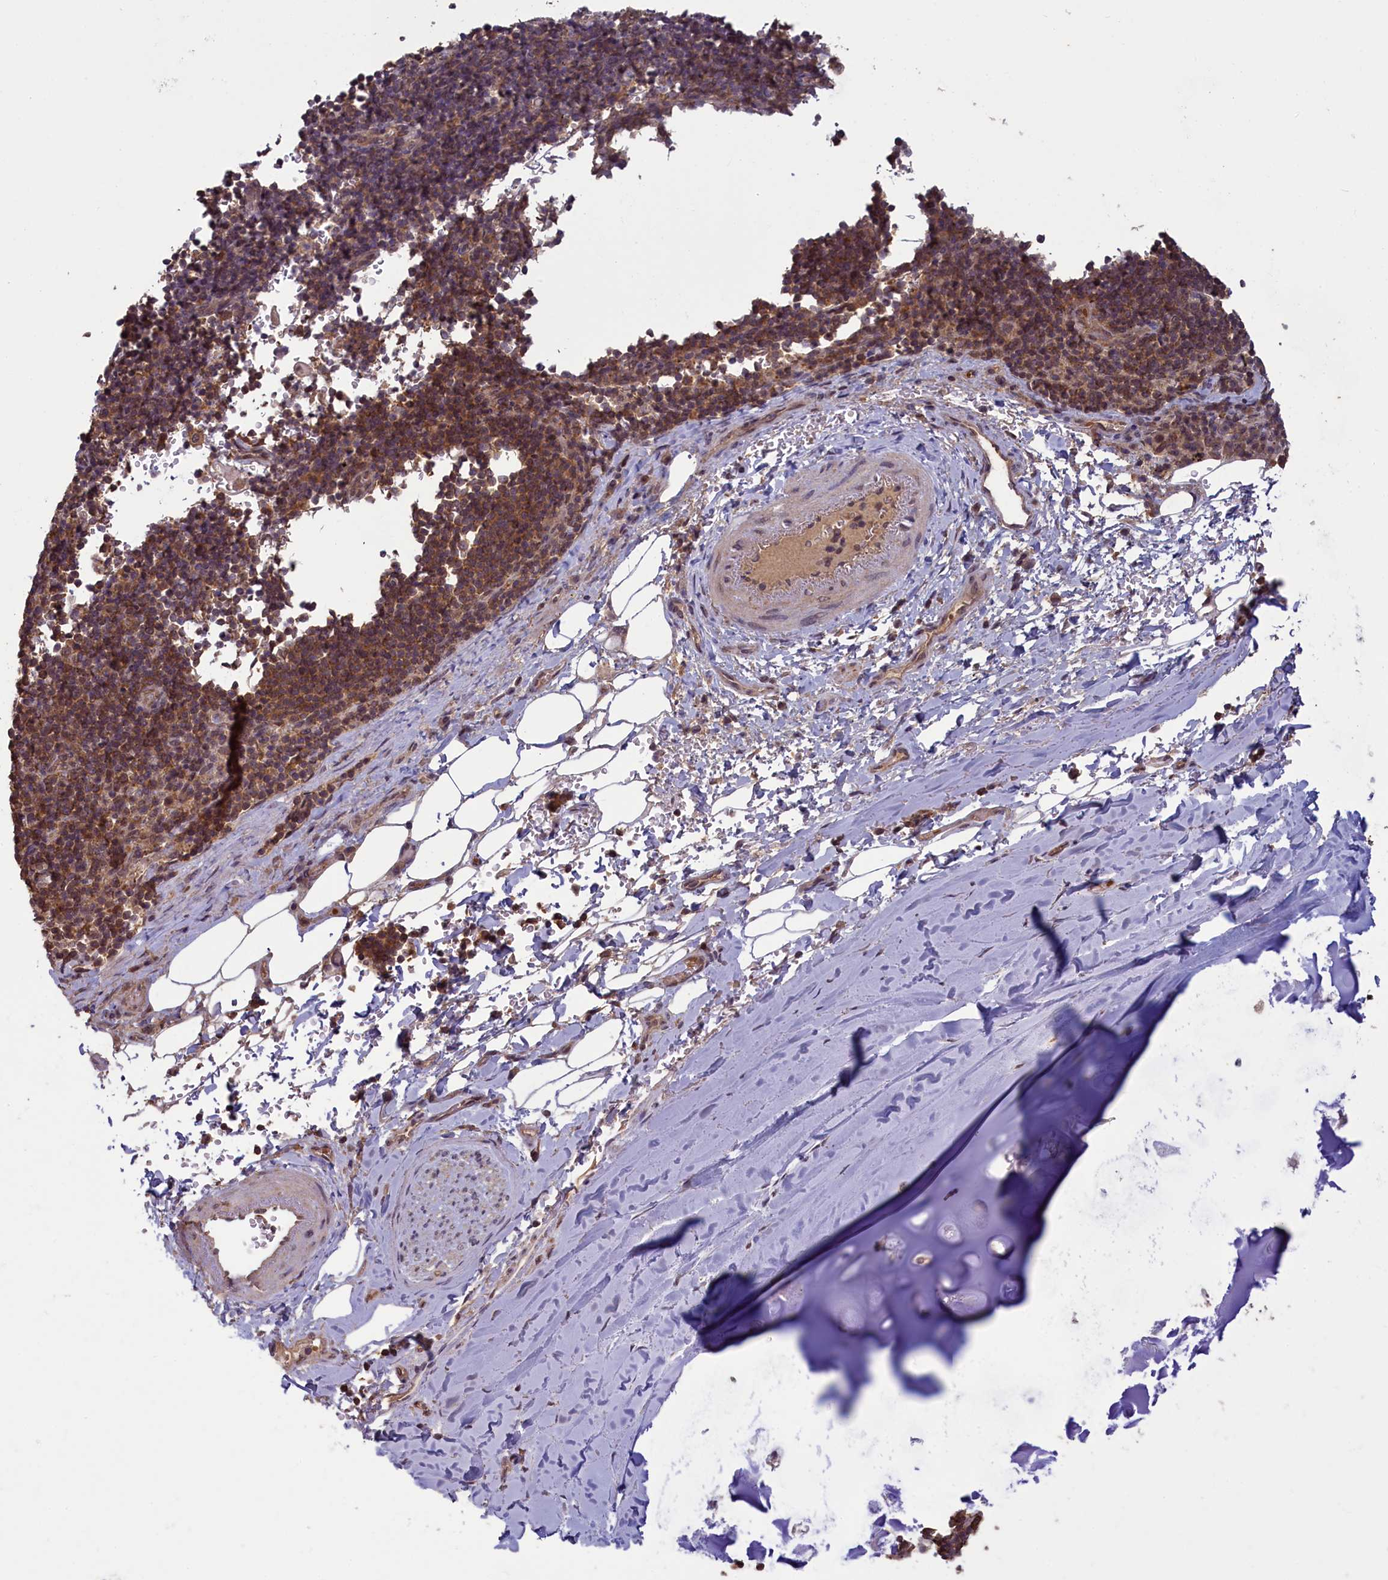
{"staining": {"intensity": "negative", "quantity": "none", "location": "none"}, "tissue": "adipose tissue", "cell_type": "Adipocytes", "image_type": "normal", "snomed": [{"axis": "morphology", "description": "Normal tissue, NOS"}, {"axis": "topography", "description": "Lymph node"}, {"axis": "topography", "description": "Cartilage tissue"}, {"axis": "topography", "description": "Bronchus"}], "caption": "High power microscopy image of an IHC photomicrograph of benign adipose tissue, revealing no significant expression in adipocytes.", "gene": "NUBP1", "patient": {"sex": "male", "age": 63}}